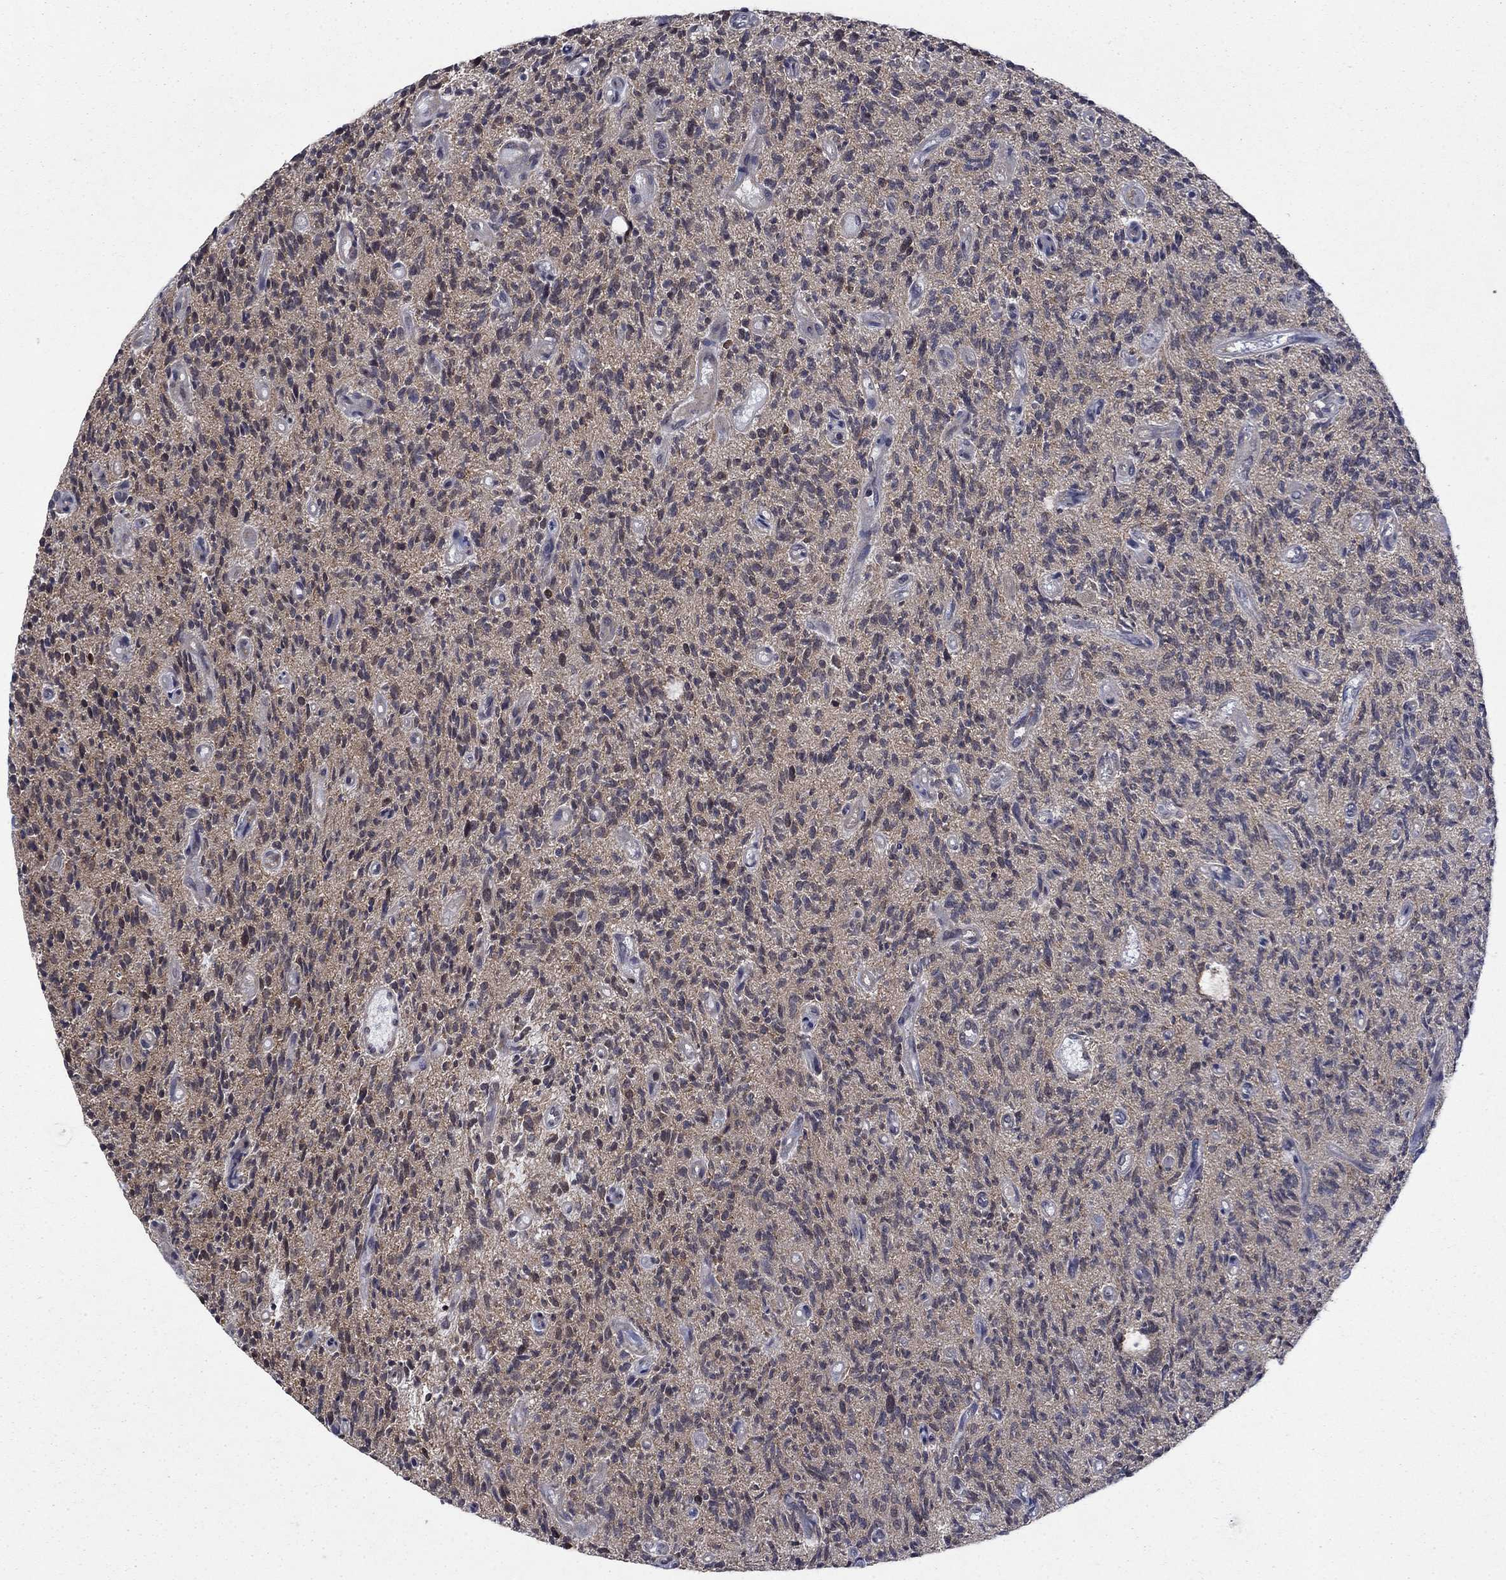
{"staining": {"intensity": "negative", "quantity": "none", "location": "none"}, "tissue": "glioma", "cell_type": "Tumor cells", "image_type": "cancer", "snomed": [{"axis": "morphology", "description": "Glioma, malignant, High grade"}, {"axis": "topography", "description": "Brain"}], "caption": "Tumor cells show no significant expression in glioma.", "gene": "CACYBP", "patient": {"sex": "male", "age": 64}}